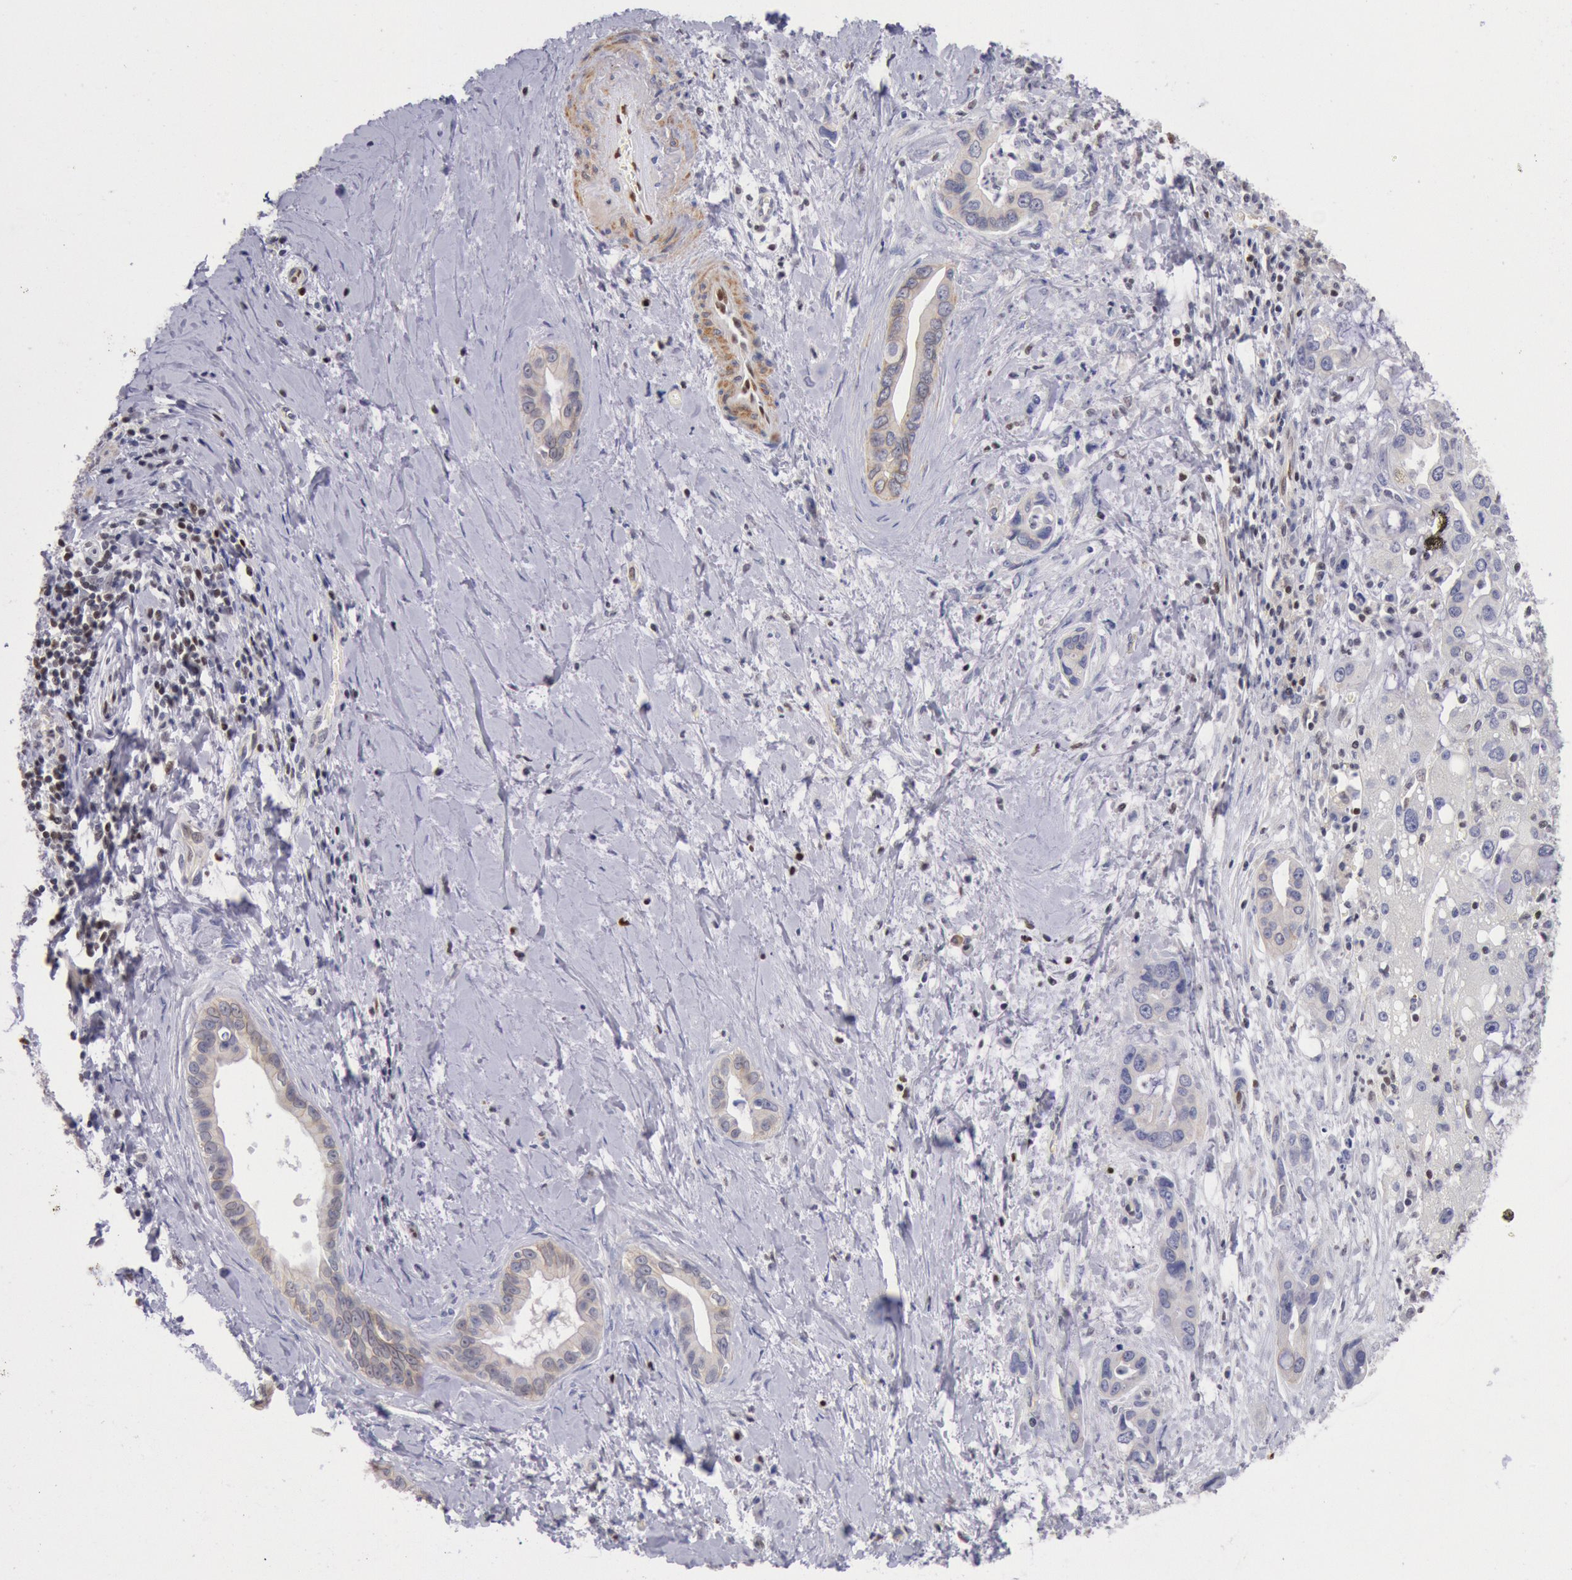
{"staining": {"intensity": "negative", "quantity": "none", "location": "none"}, "tissue": "liver cancer", "cell_type": "Tumor cells", "image_type": "cancer", "snomed": [{"axis": "morphology", "description": "Cholangiocarcinoma"}, {"axis": "topography", "description": "Liver"}], "caption": "Tumor cells are negative for brown protein staining in liver cholangiocarcinoma.", "gene": "RPS6KA5", "patient": {"sex": "female", "age": 65}}